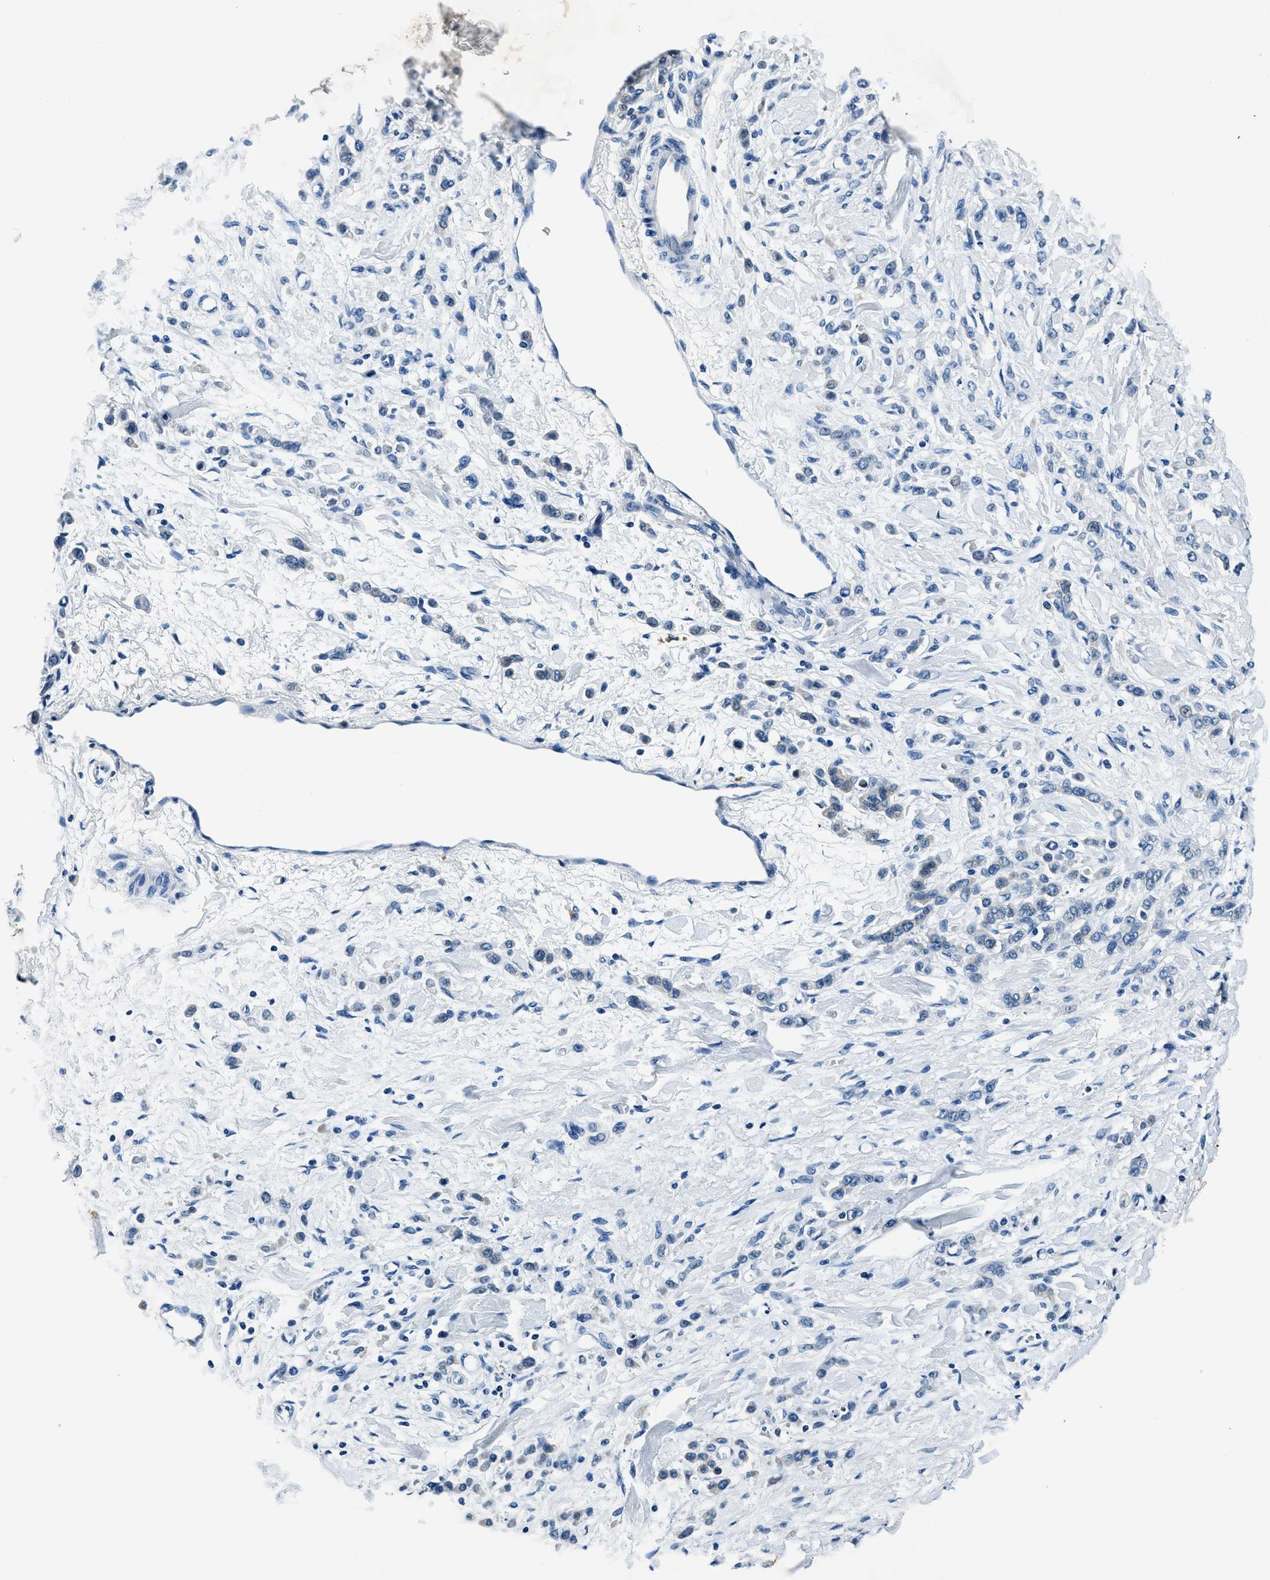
{"staining": {"intensity": "negative", "quantity": "none", "location": "none"}, "tissue": "stomach cancer", "cell_type": "Tumor cells", "image_type": "cancer", "snomed": [{"axis": "morphology", "description": "Normal tissue, NOS"}, {"axis": "morphology", "description": "Adenocarcinoma, NOS"}, {"axis": "topography", "description": "Stomach"}], "caption": "Immunohistochemistry (IHC) of adenocarcinoma (stomach) demonstrates no expression in tumor cells.", "gene": "UBAC2", "patient": {"sex": "male", "age": 82}}